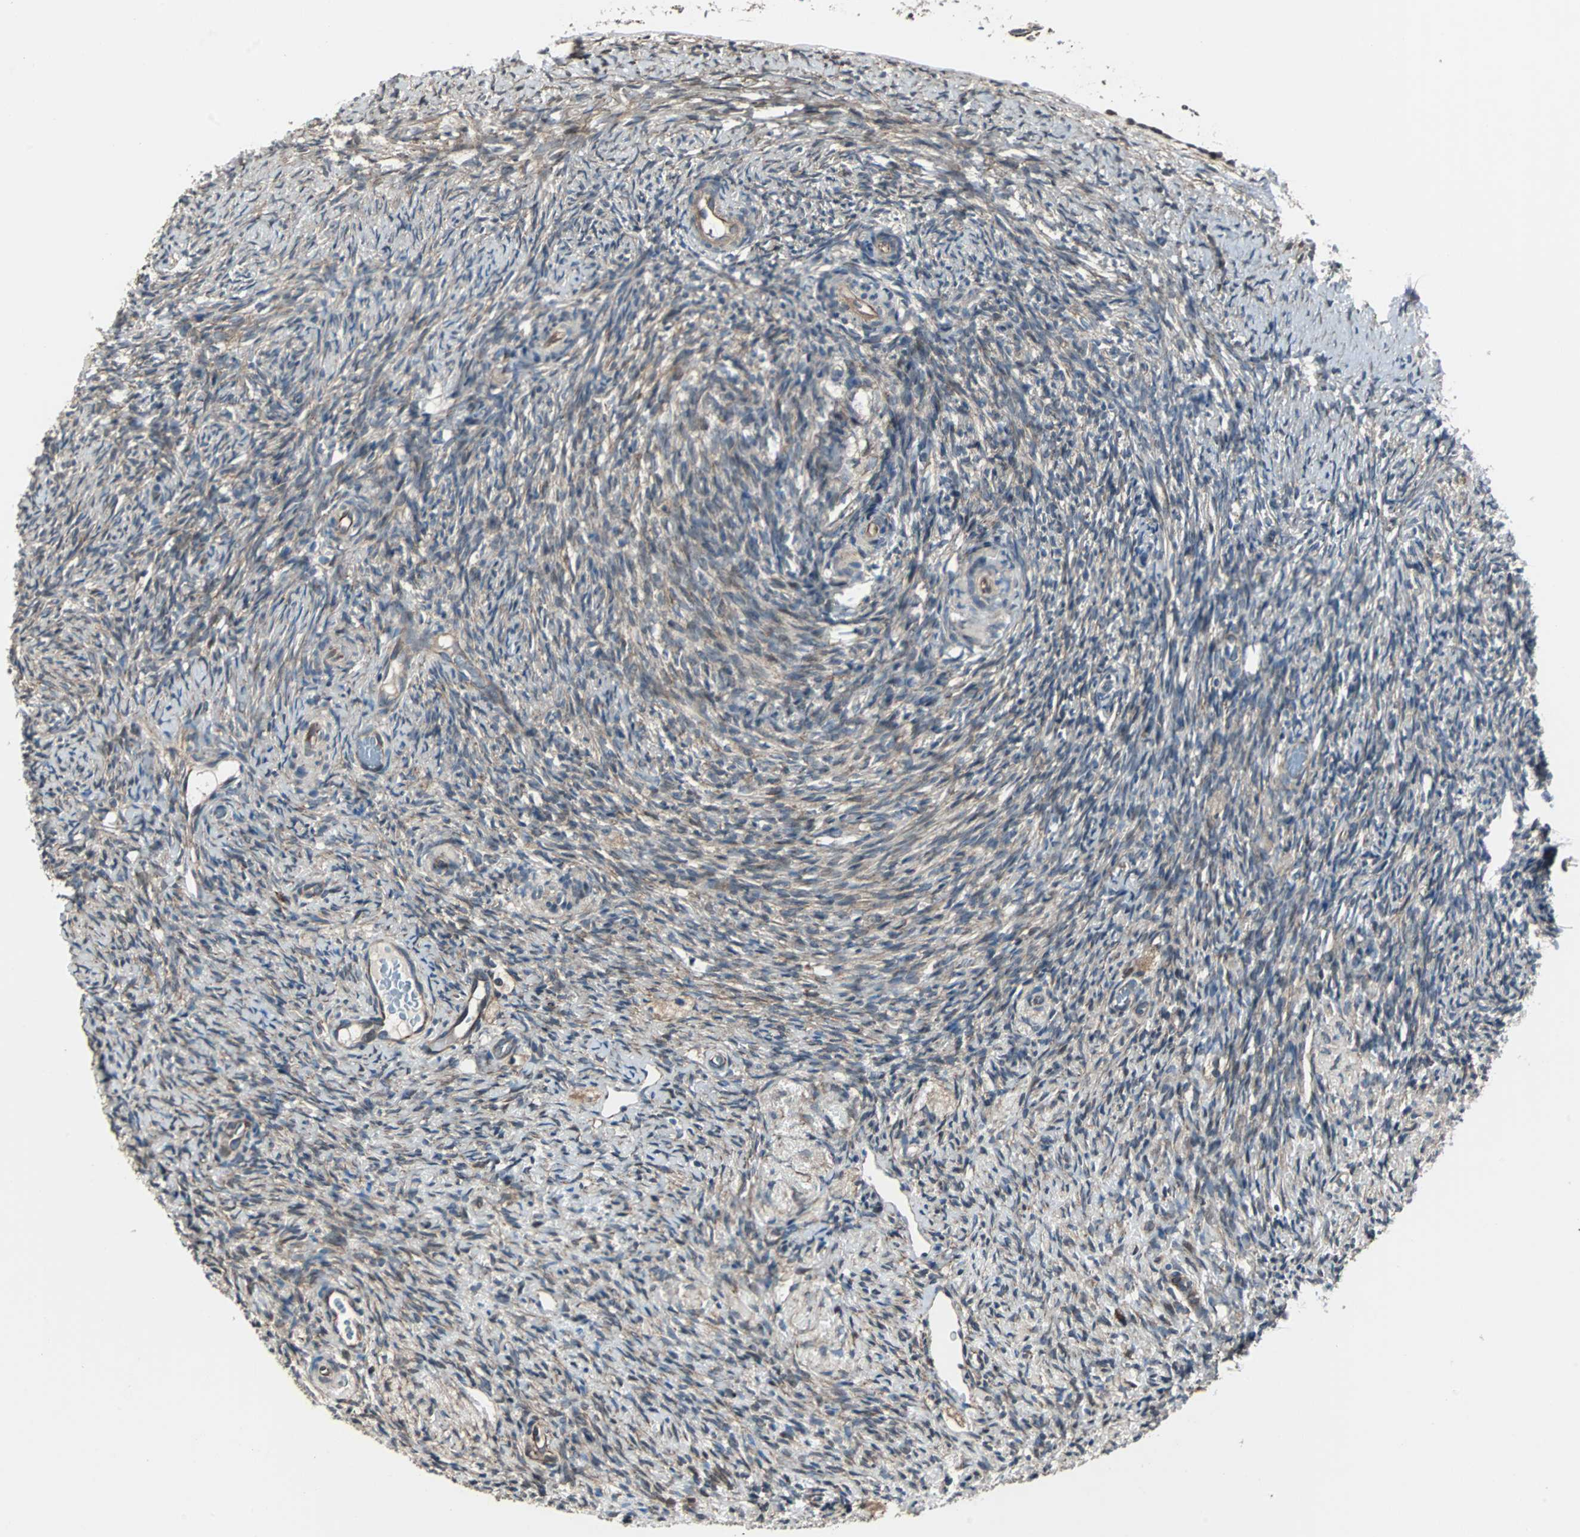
{"staining": {"intensity": "weak", "quantity": "25%-75%", "location": "cytoplasmic/membranous"}, "tissue": "ovary", "cell_type": "Ovarian stroma cells", "image_type": "normal", "snomed": [{"axis": "morphology", "description": "Normal tissue, NOS"}, {"axis": "topography", "description": "Ovary"}], "caption": "Protein positivity by IHC reveals weak cytoplasmic/membranous expression in approximately 25%-75% of ovarian stroma cells in unremarkable ovary. (DAB IHC with brightfield microscopy, high magnification).", "gene": "CHP1", "patient": {"sex": "female", "age": 60}}